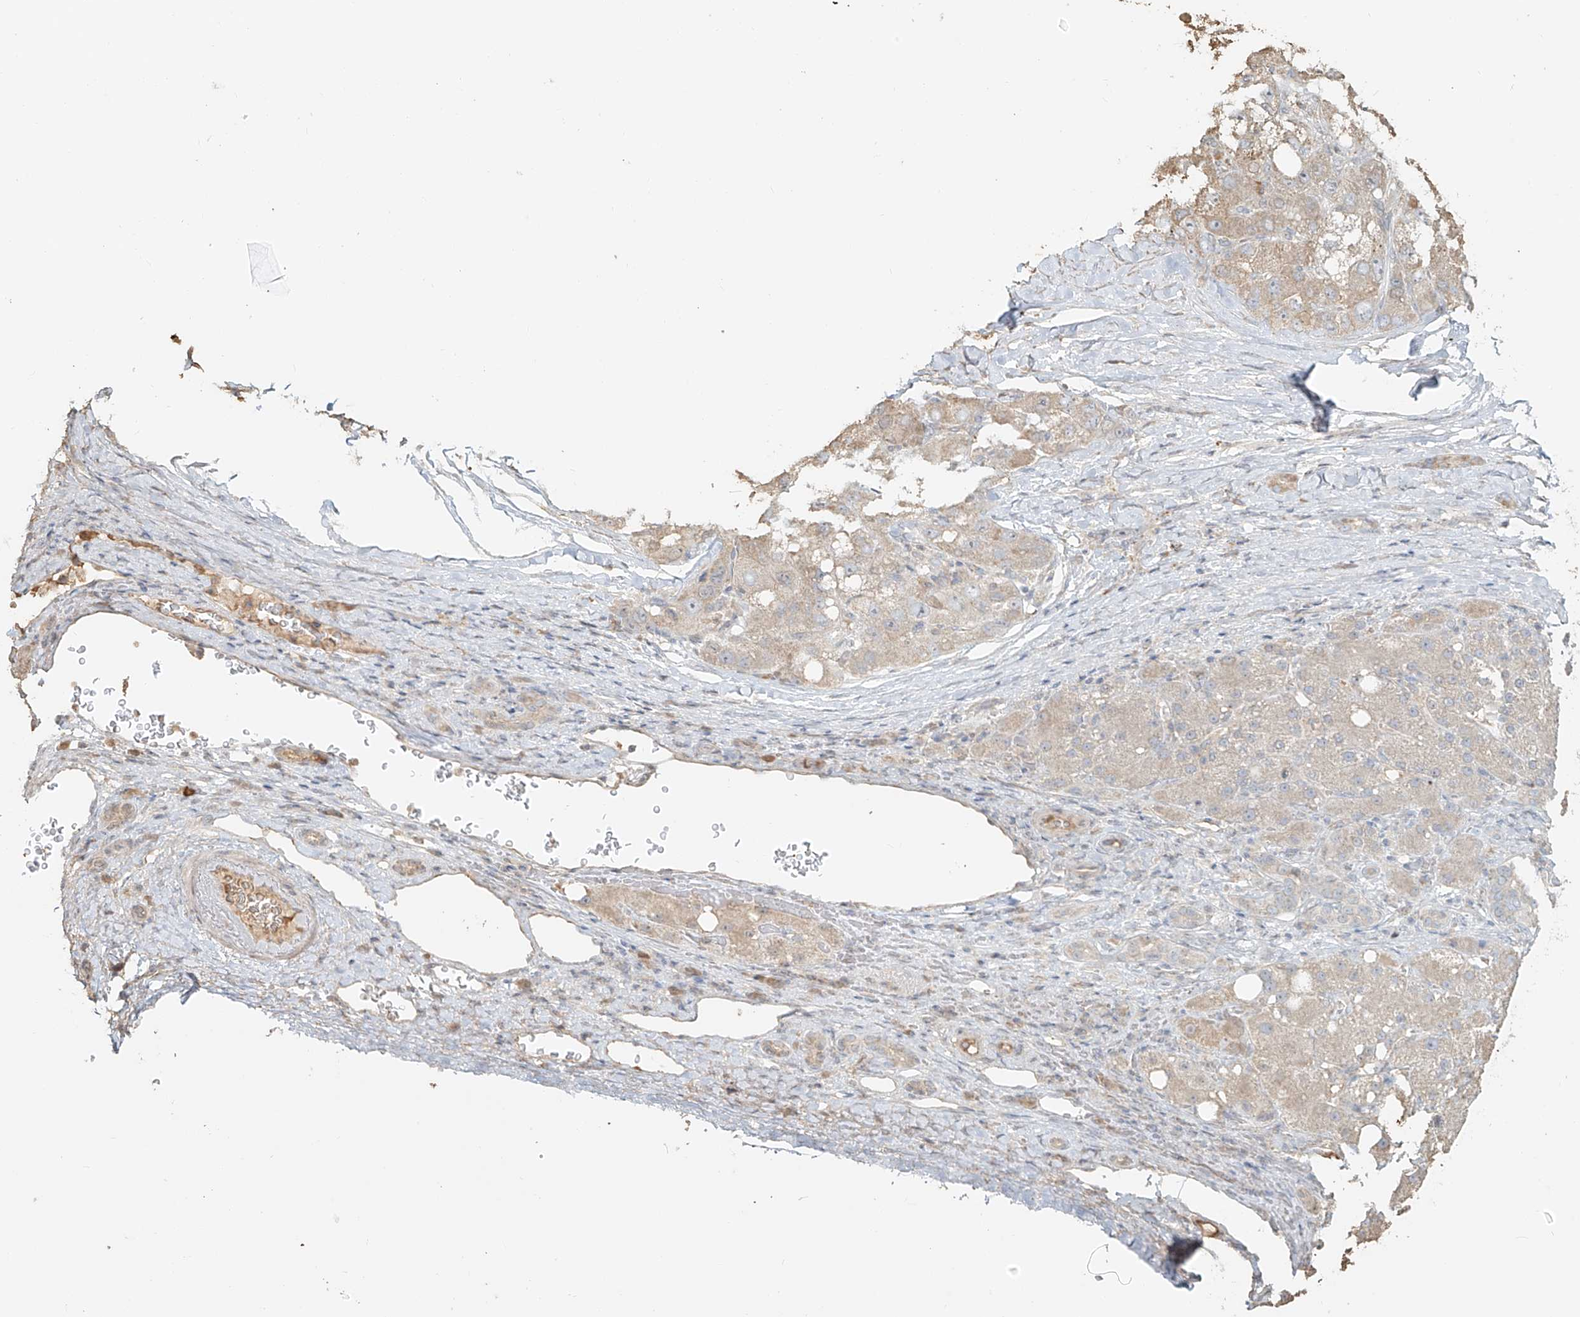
{"staining": {"intensity": "weak", "quantity": "<25%", "location": "cytoplasmic/membranous"}, "tissue": "liver cancer", "cell_type": "Tumor cells", "image_type": "cancer", "snomed": [{"axis": "morphology", "description": "Carcinoma, Hepatocellular, NOS"}, {"axis": "topography", "description": "Liver"}], "caption": "IHC of human liver cancer (hepatocellular carcinoma) displays no expression in tumor cells. The staining is performed using DAB brown chromogen with nuclei counter-stained in using hematoxylin.", "gene": "NPHS1", "patient": {"sex": "male", "age": 80}}